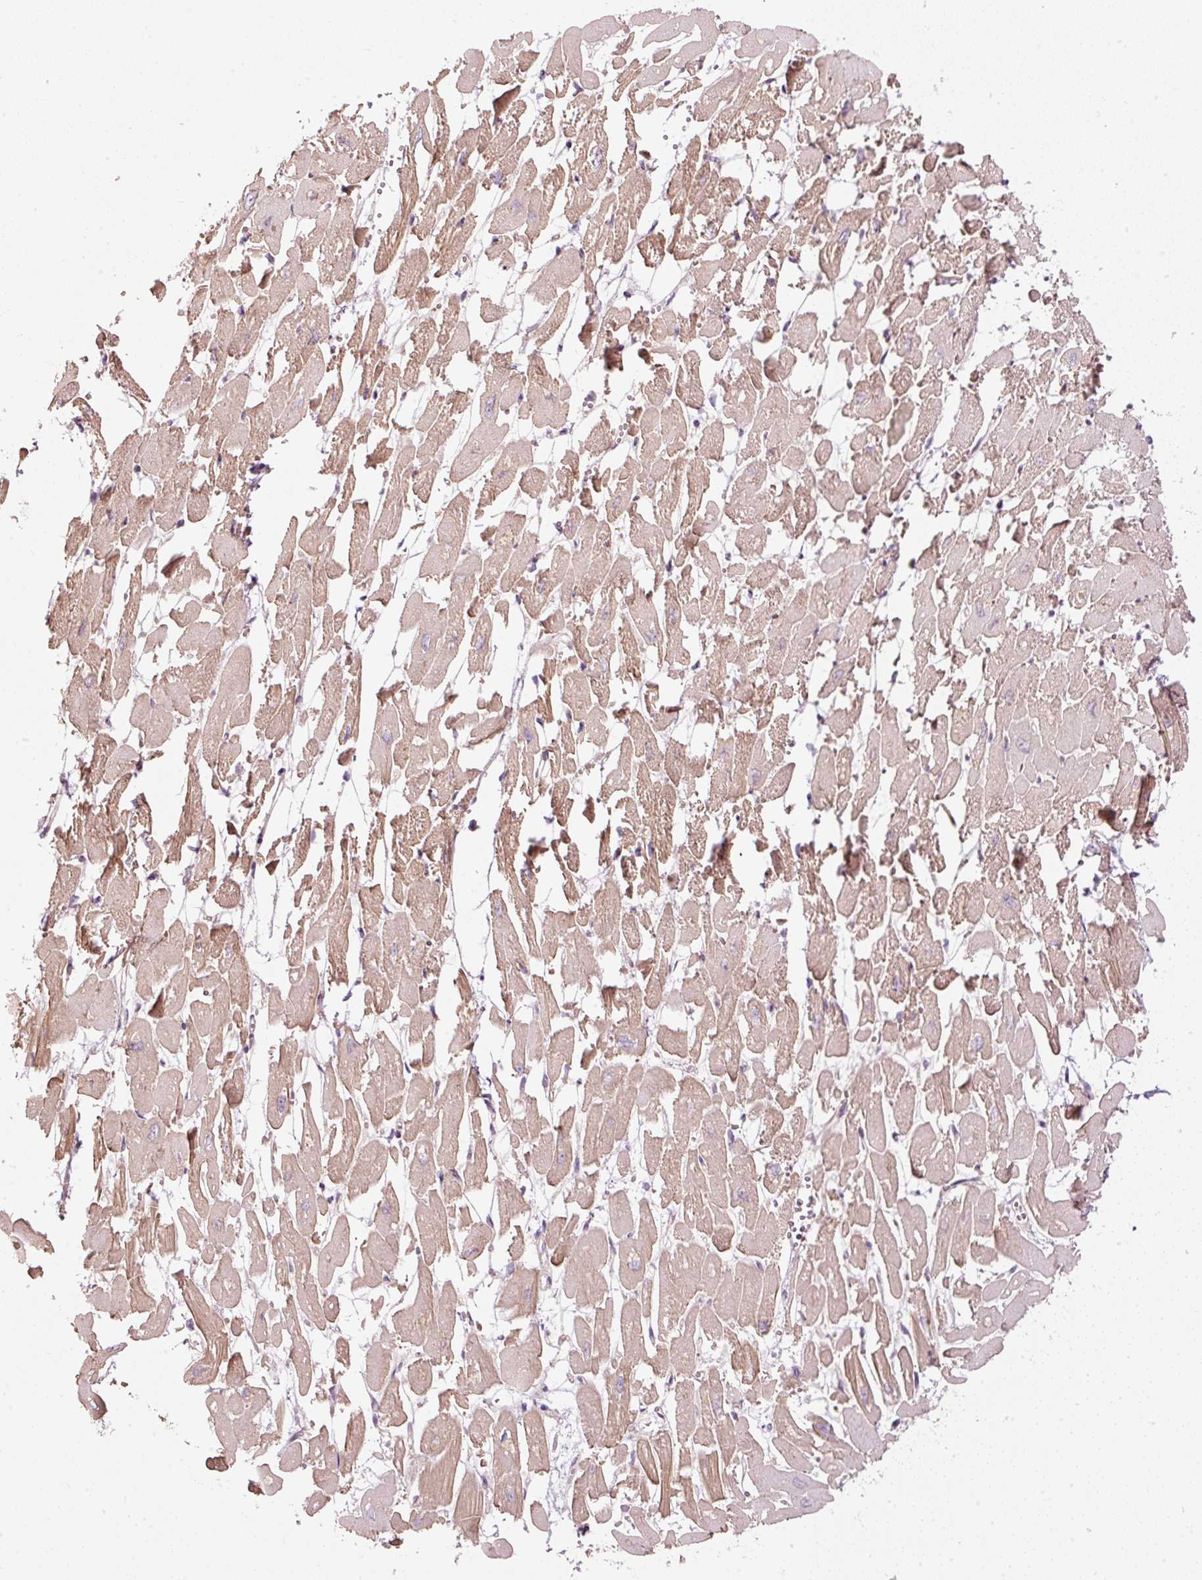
{"staining": {"intensity": "moderate", "quantity": ">75%", "location": "cytoplasmic/membranous"}, "tissue": "heart muscle", "cell_type": "Cardiomyocytes", "image_type": "normal", "snomed": [{"axis": "morphology", "description": "Normal tissue, NOS"}, {"axis": "topography", "description": "Heart"}], "caption": "IHC histopathology image of benign human heart muscle stained for a protein (brown), which exhibits medium levels of moderate cytoplasmic/membranous staining in approximately >75% of cardiomyocytes.", "gene": "SIPA1", "patient": {"sex": "male", "age": 54}}